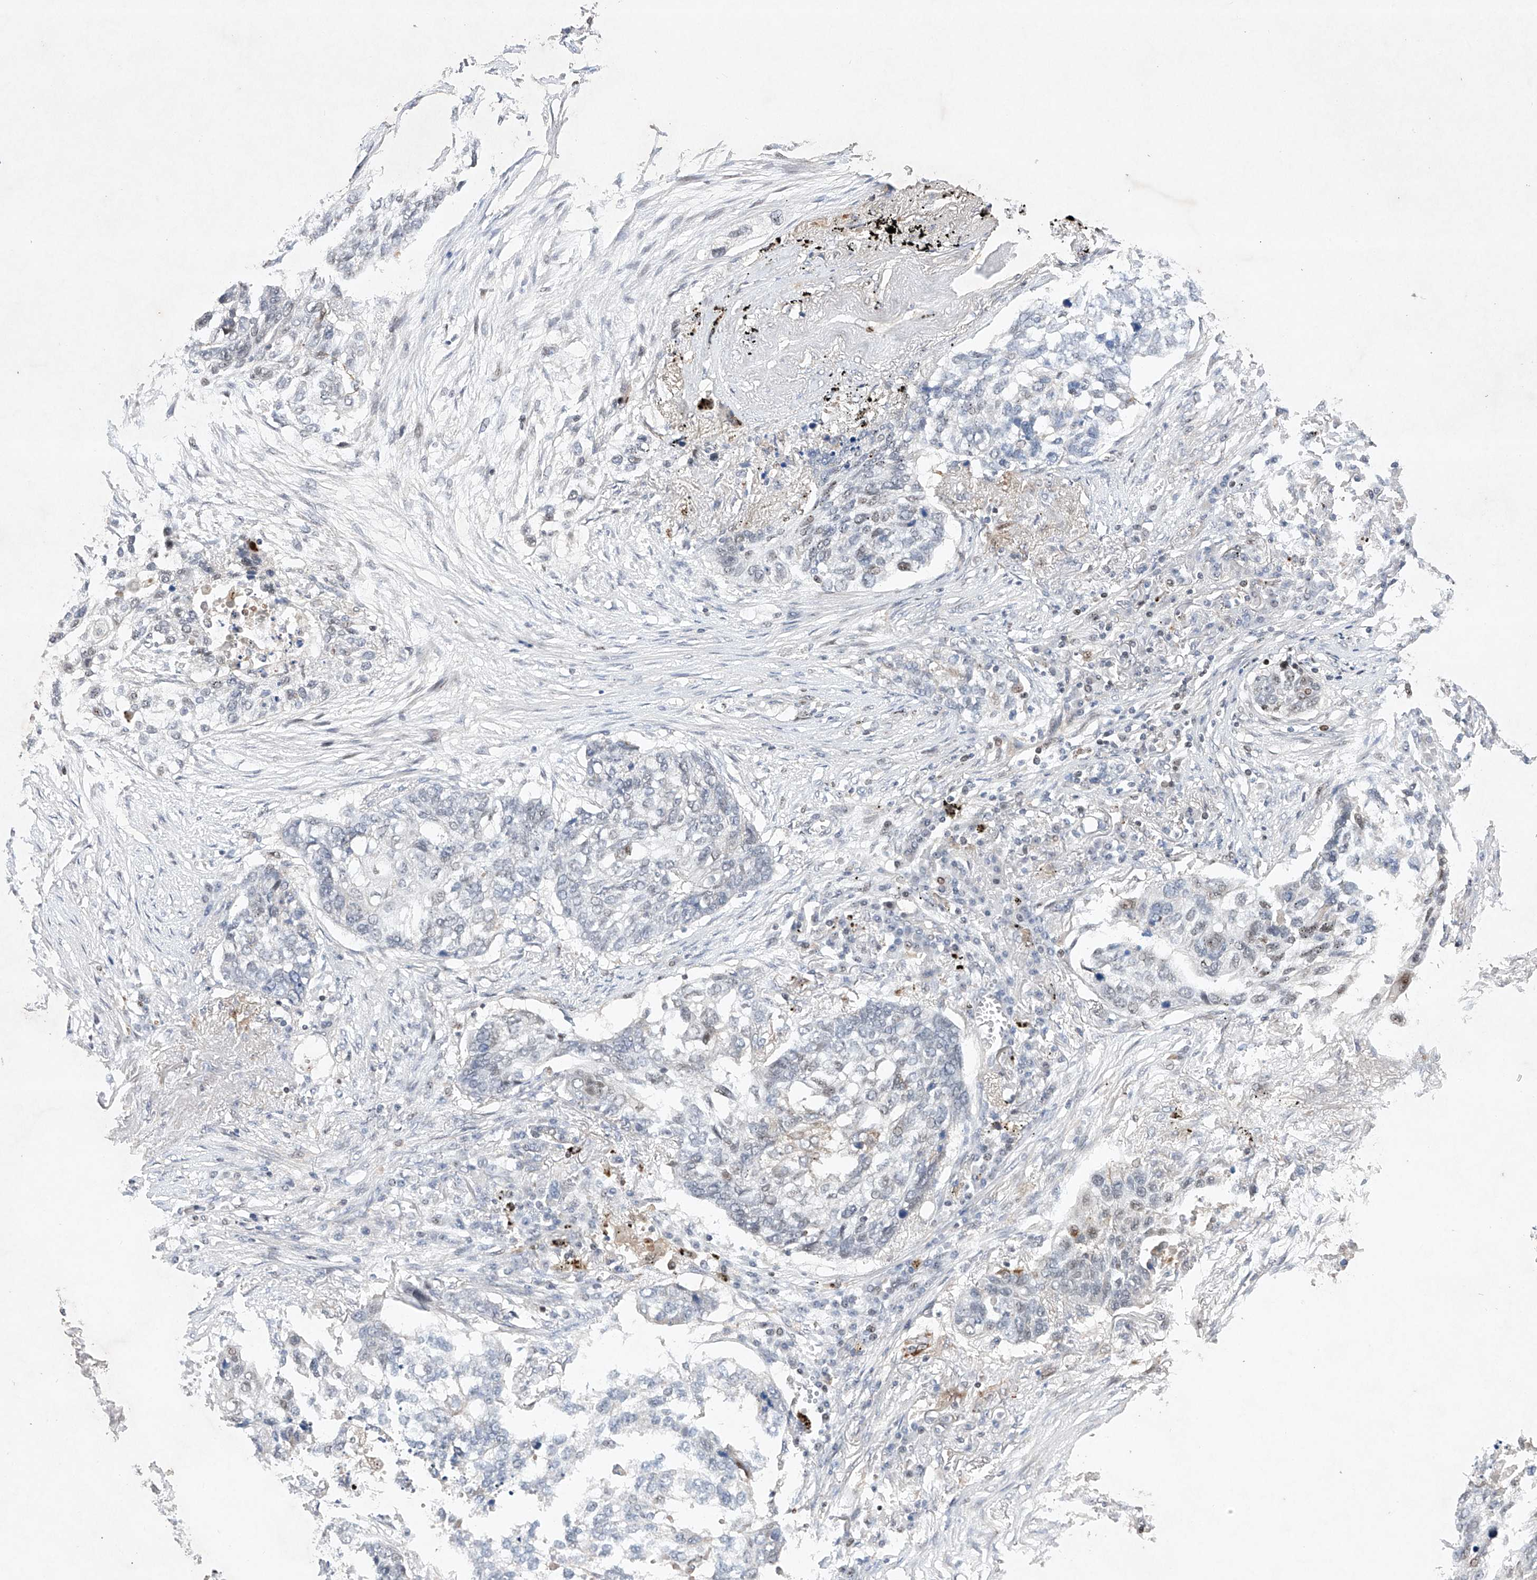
{"staining": {"intensity": "negative", "quantity": "none", "location": "none"}, "tissue": "lung cancer", "cell_type": "Tumor cells", "image_type": "cancer", "snomed": [{"axis": "morphology", "description": "Squamous cell carcinoma, NOS"}, {"axis": "topography", "description": "Lung"}], "caption": "A high-resolution histopathology image shows immunohistochemistry staining of lung cancer, which demonstrates no significant expression in tumor cells. Brightfield microscopy of immunohistochemistry stained with DAB (brown) and hematoxylin (blue), captured at high magnification.", "gene": "AFG1L", "patient": {"sex": "female", "age": 63}}